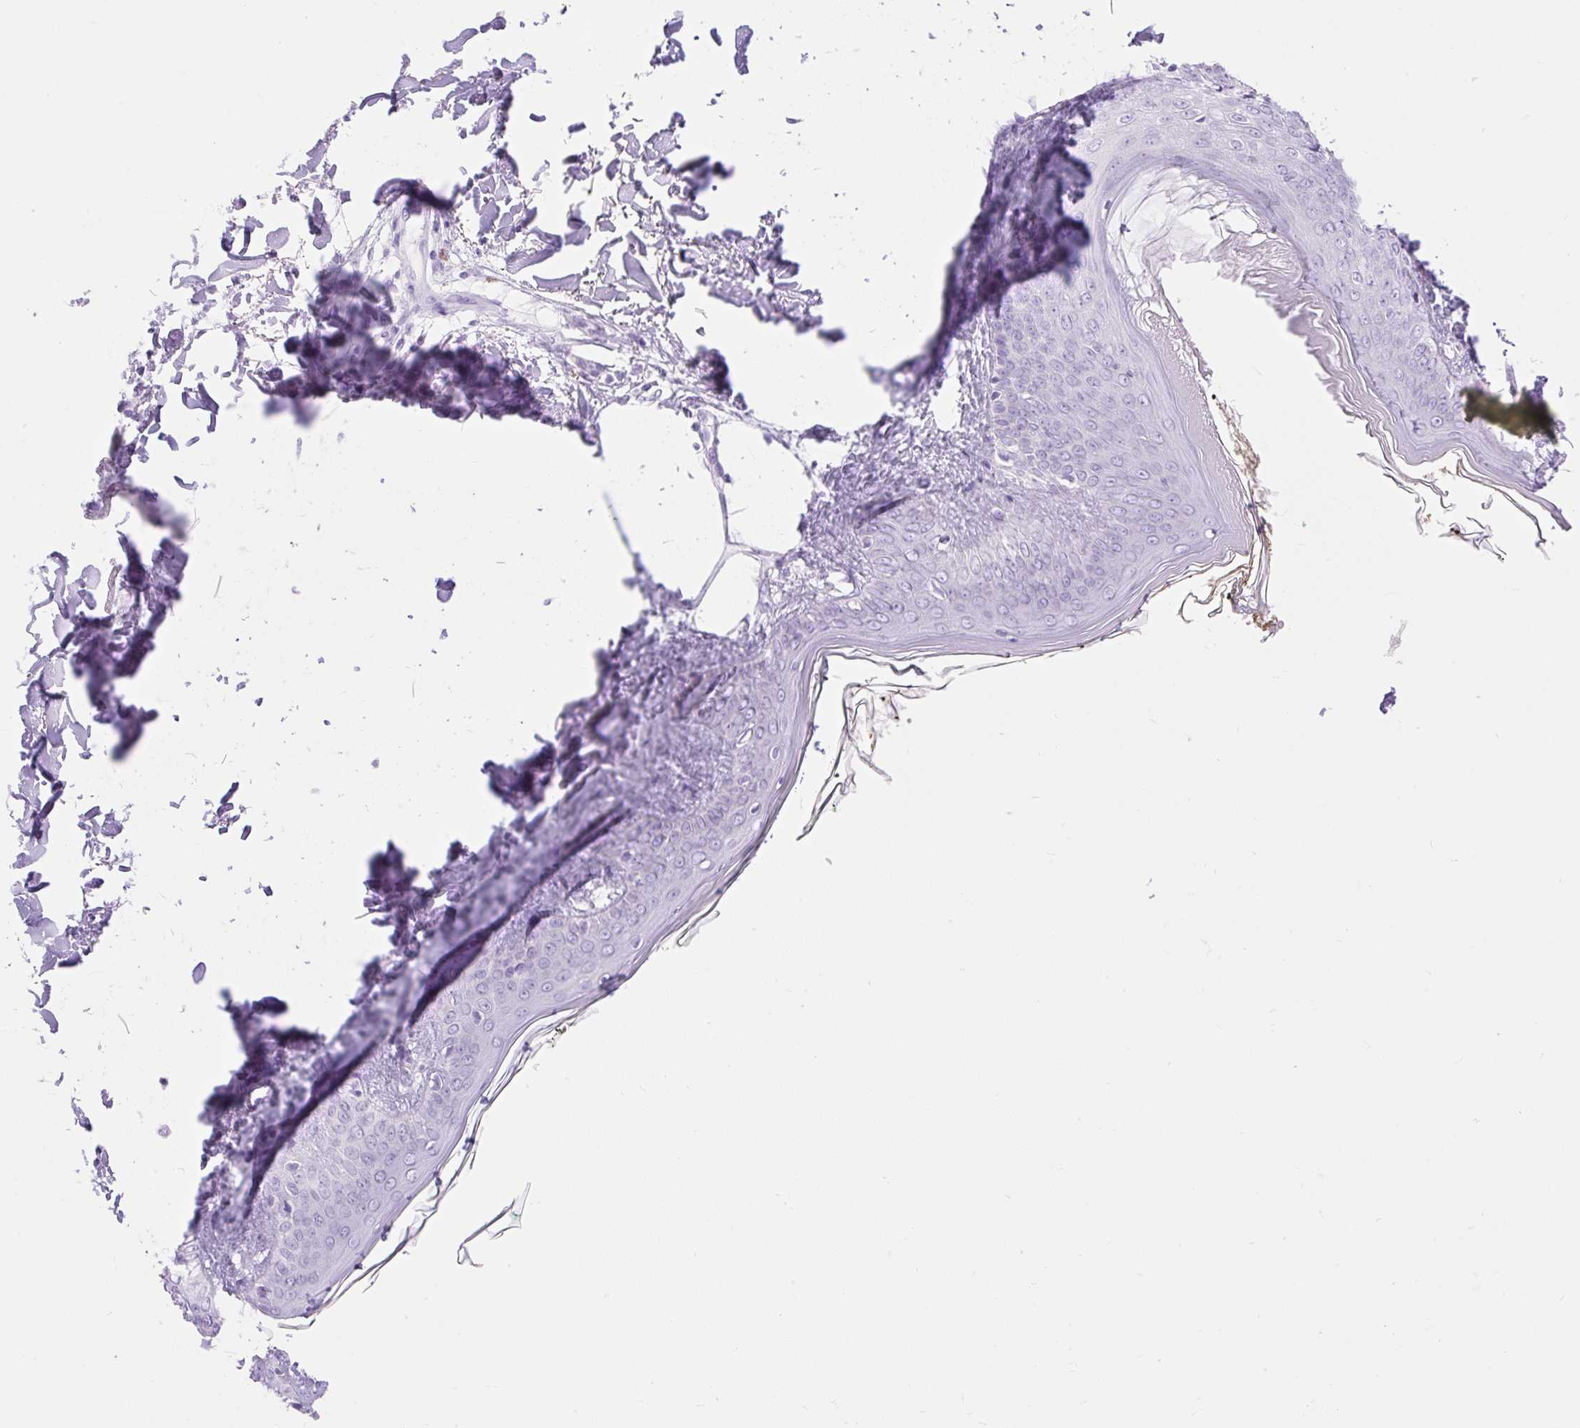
{"staining": {"intensity": "negative", "quantity": "none", "location": "none"}, "tissue": "skin", "cell_type": "Fibroblasts", "image_type": "normal", "snomed": [{"axis": "morphology", "description": "Normal tissue, NOS"}, {"axis": "topography", "description": "Skin"}], "caption": "IHC photomicrograph of unremarkable human skin stained for a protein (brown), which demonstrates no staining in fibroblasts. The staining is performed using DAB brown chromogen with nuclei counter-stained in using hematoxylin.", "gene": "SLC25A40", "patient": {"sex": "female", "age": 34}}